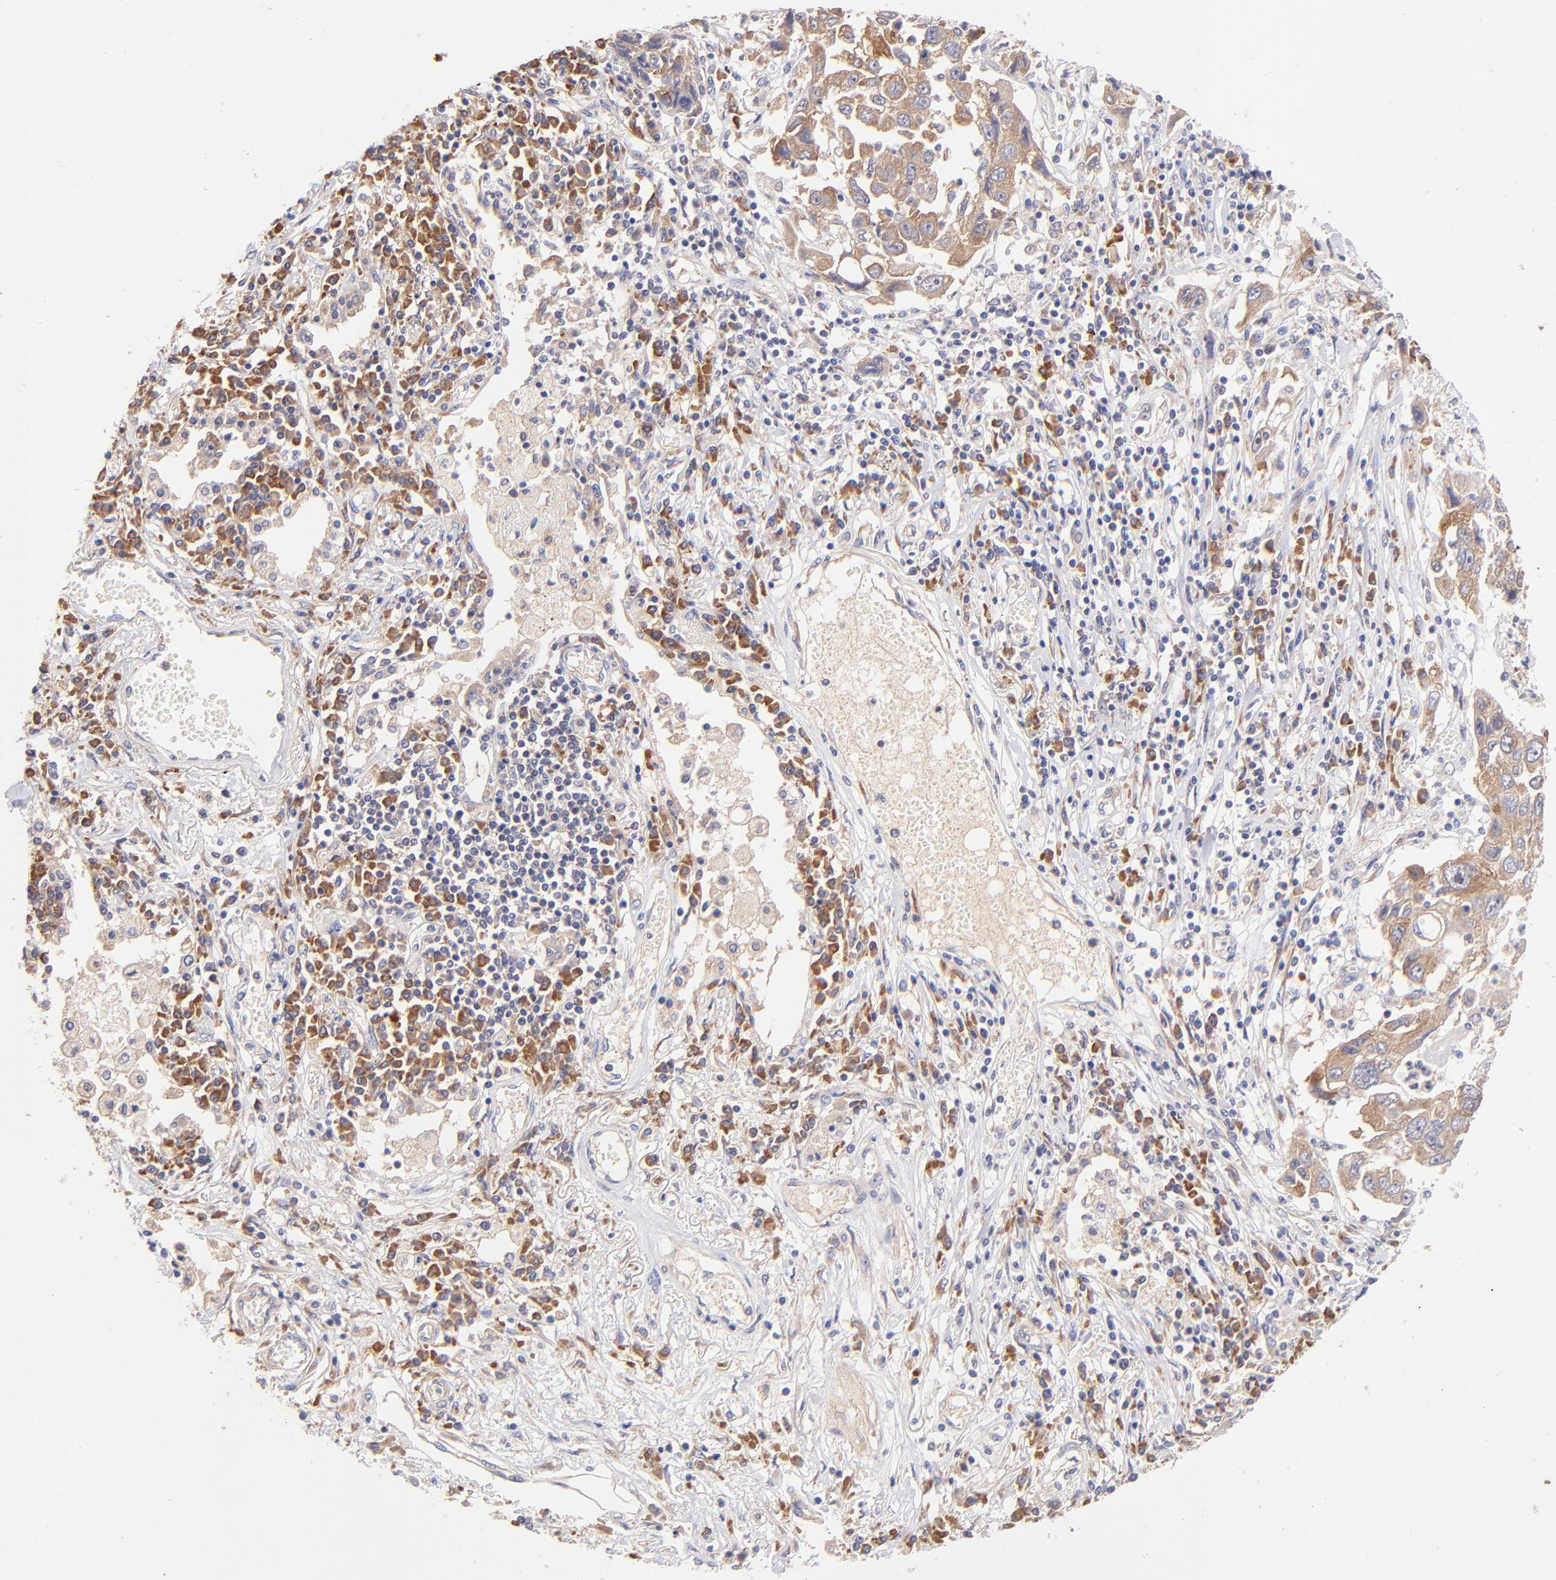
{"staining": {"intensity": "moderate", "quantity": ">75%", "location": "cytoplasmic/membranous"}, "tissue": "lung cancer", "cell_type": "Tumor cells", "image_type": "cancer", "snomed": [{"axis": "morphology", "description": "Squamous cell carcinoma, NOS"}, {"axis": "topography", "description": "Lung"}], "caption": "Immunohistochemistry (IHC) staining of lung squamous cell carcinoma, which reveals medium levels of moderate cytoplasmic/membranous positivity in approximately >75% of tumor cells indicating moderate cytoplasmic/membranous protein staining. The staining was performed using DAB (3,3'-diaminobenzidine) (brown) for protein detection and nuclei were counterstained in hematoxylin (blue).", "gene": "RPL11", "patient": {"sex": "male", "age": 71}}